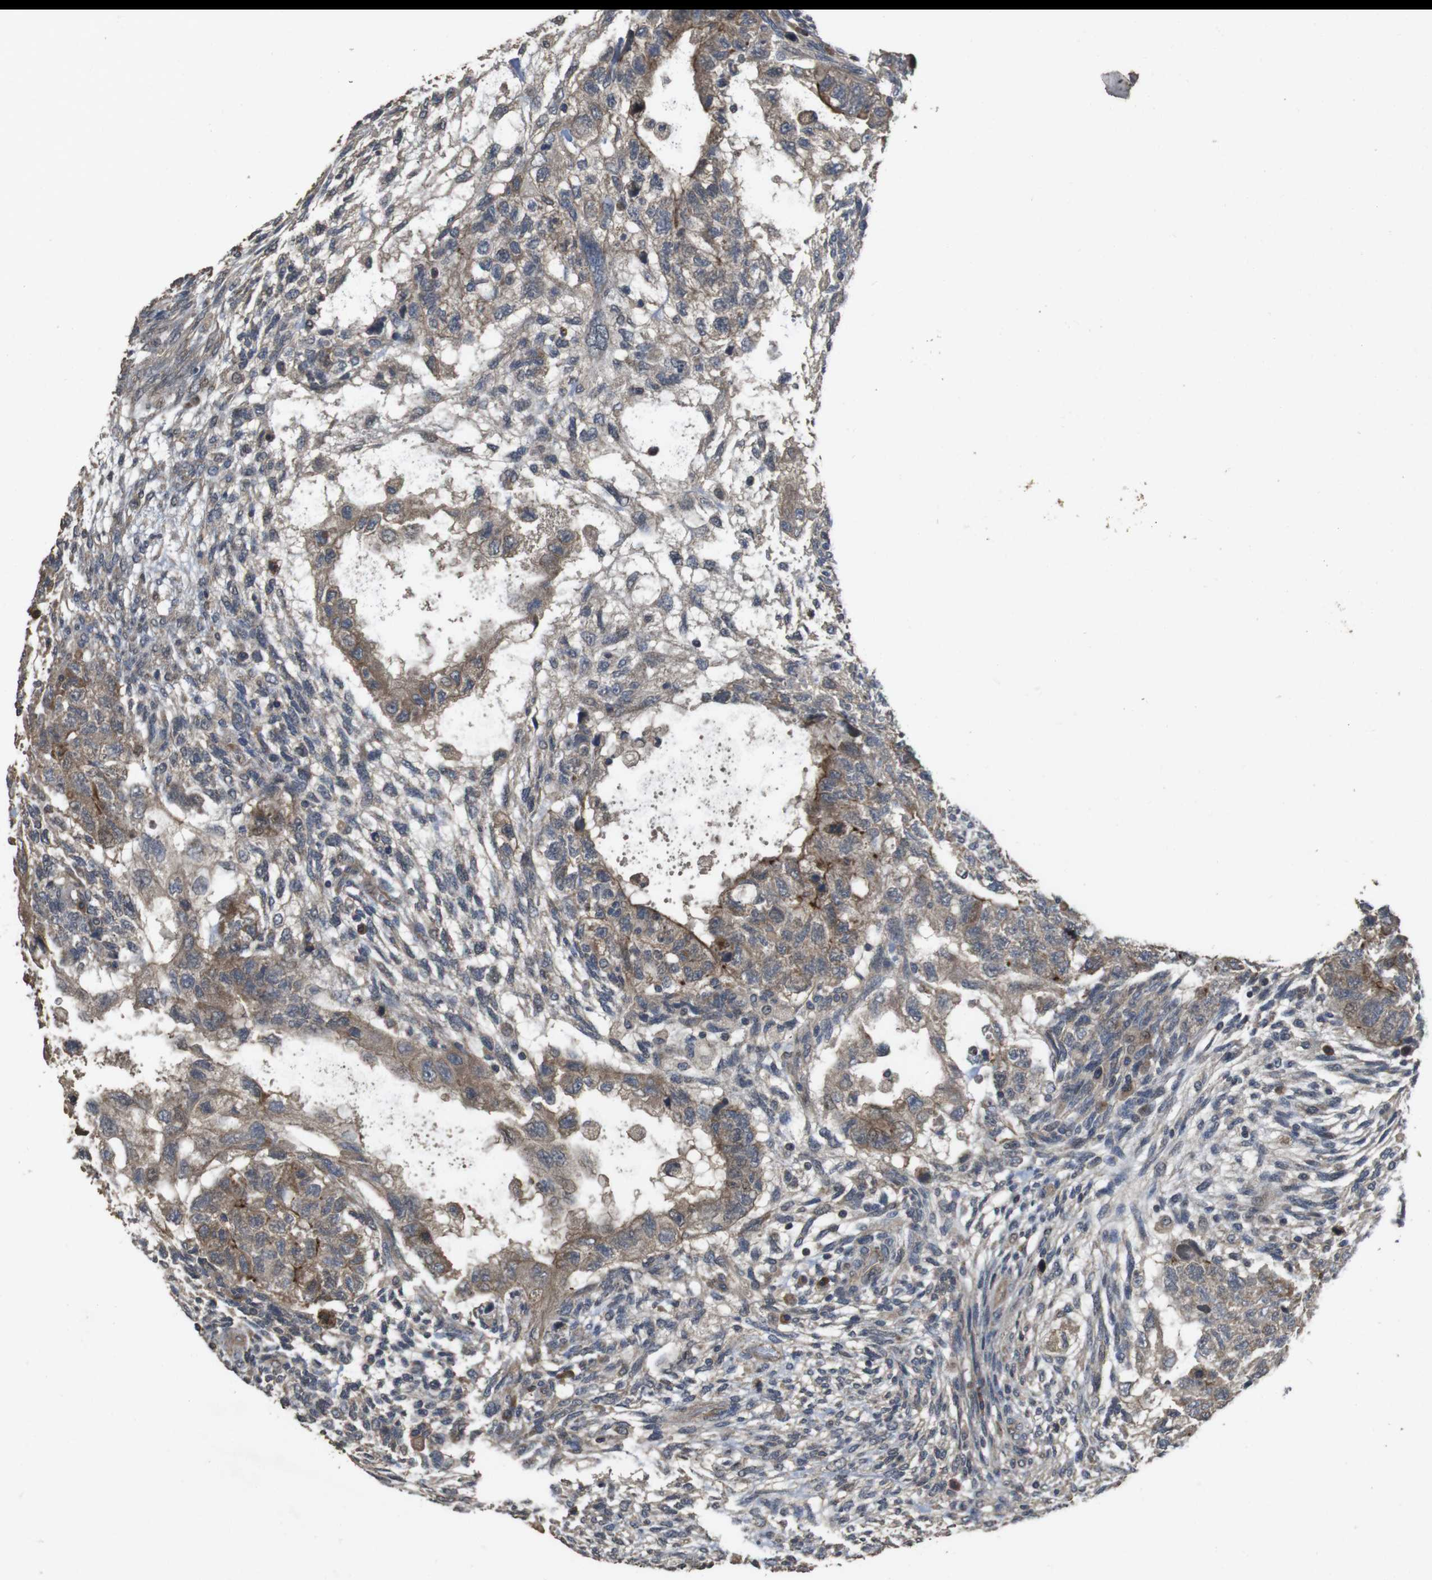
{"staining": {"intensity": "moderate", "quantity": ">75%", "location": "cytoplasmic/membranous"}, "tissue": "testis cancer", "cell_type": "Tumor cells", "image_type": "cancer", "snomed": [{"axis": "morphology", "description": "Normal tissue, NOS"}, {"axis": "morphology", "description": "Carcinoma, Embryonal, NOS"}, {"axis": "topography", "description": "Testis"}], "caption": "High-magnification brightfield microscopy of testis cancer (embryonal carcinoma) stained with DAB (brown) and counterstained with hematoxylin (blue). tumor cells exhibit moderate cytoplasmic/membranous expression is seen in approximately>75% of cells.", "gene": "PCDHB10", "patient": {"sex": "male", "age": 36}}